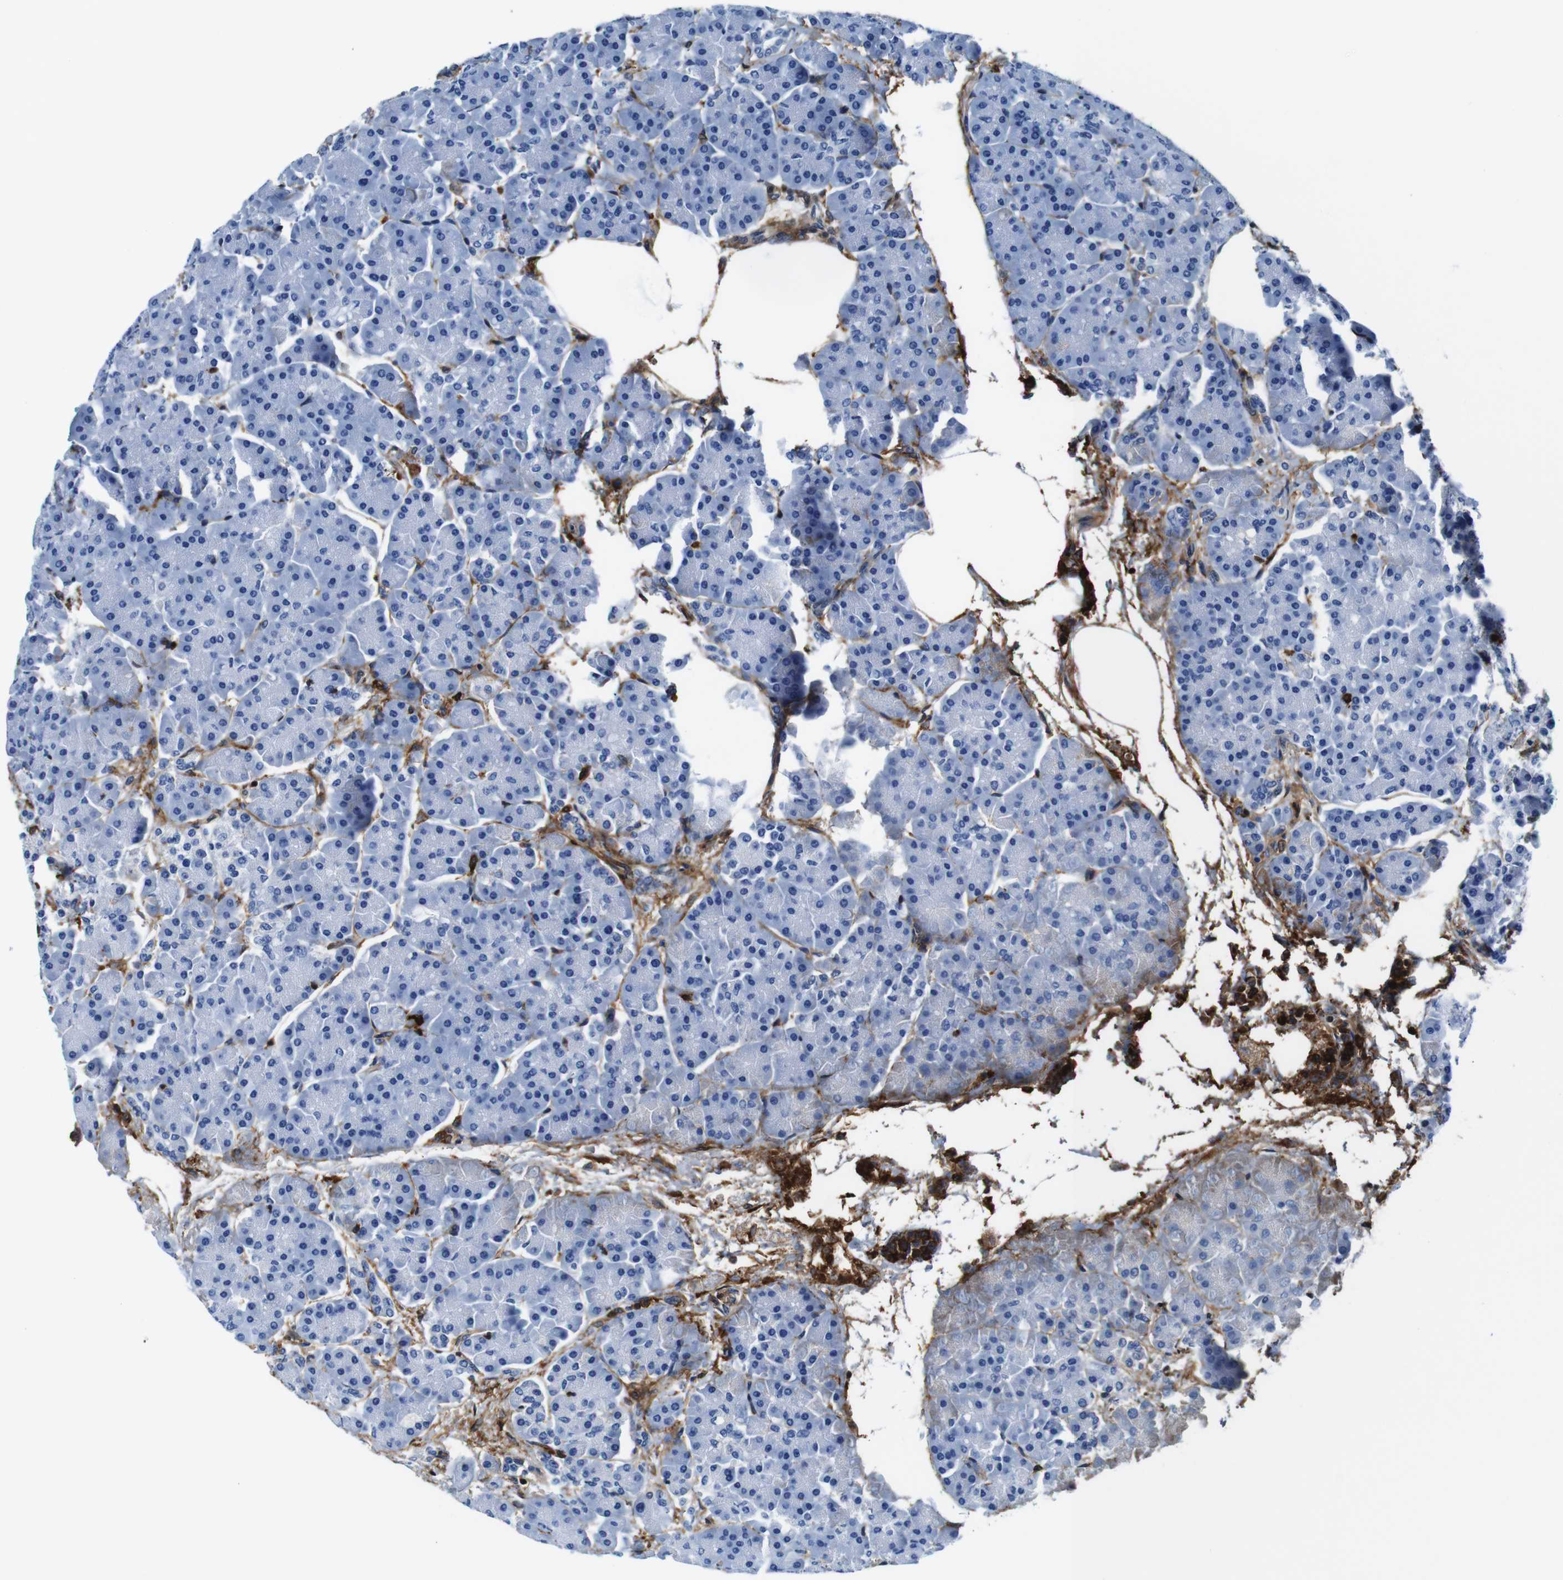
{"staining": {"intensity": "negative", "quantity": "none", "location": "none"}, "tissue": "pancreas", "cell_type": "Exocrine glandular cells", "image_type": "normal", "snomed": [{"axis": "morphology", "description": "Normal tissue, NOS"}, {"axis": "topography", "description": "Pancreas"}], "caption": "This is a histopathology image of immunohistochemistry (IHC) staining of normal pancreas, which shows no staining in exocrine glandular cells. (Stains: DAB IHC with hematoxylin counter stain, Microscopy: brightfield microscopy at high magnification).", "gene": "ANXA1", "patient": {"sex": "female", "age": 70}}